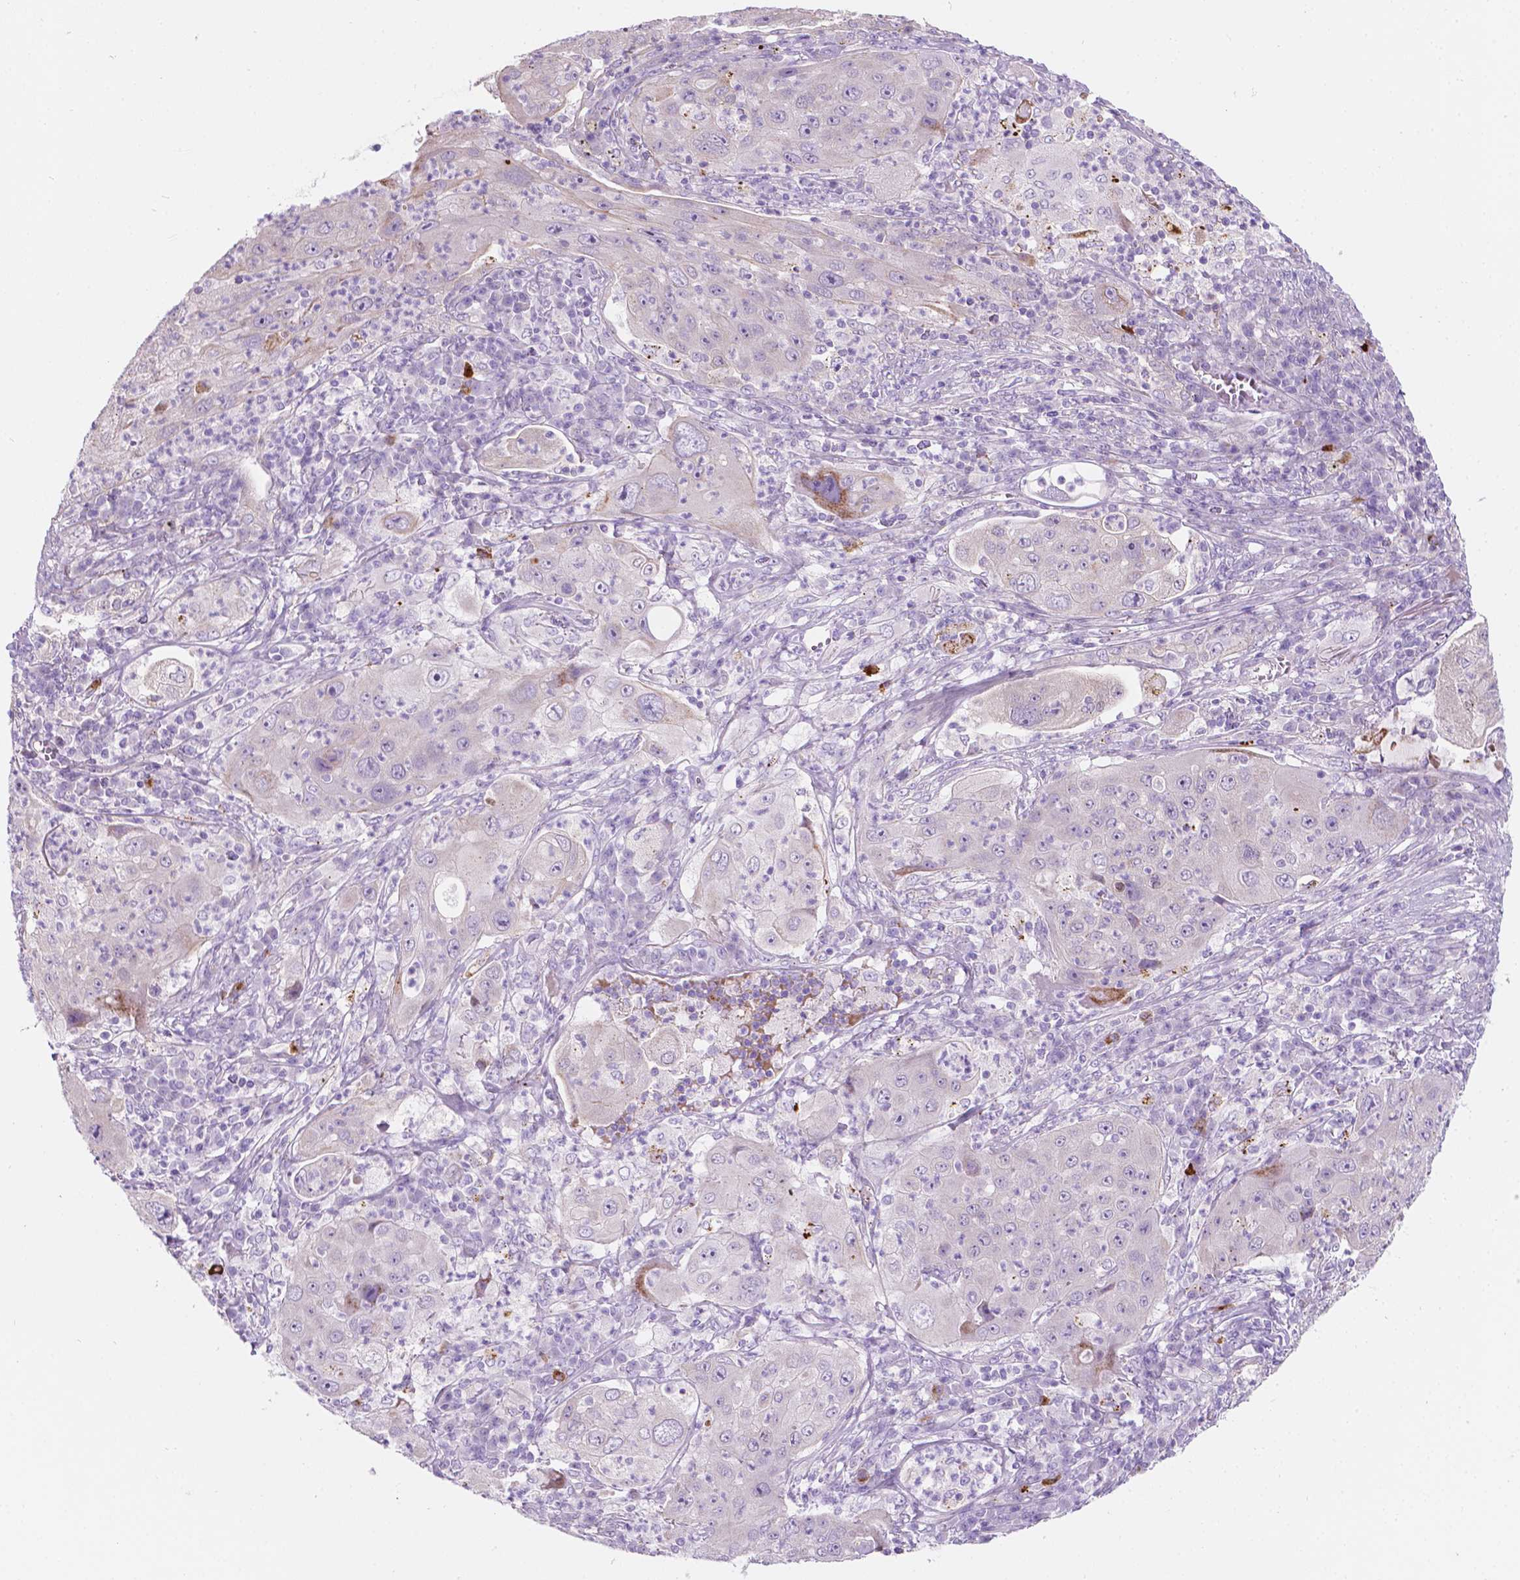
{"staining": {"intensity": "negative", "quantity": "none", "location": "none"}, "tissue": "lung cancer", "cell_type": "Tumor cells", "image_type": "cancer", "snomed": [{"axis": "morphology", "description": "Squamous cell carcinoma, NOS"}, {"axis": "topography", "description": "Lung"}], "caption": "Tumor cells show no significant protein positivity in lung squamous cell carcinoma. Brightfield microscopy of immunohistochemistry (IHC) stained with DAB (3,3'-diaminobenzidine) (brown) and hematoxylin (blue), captured at high magnification.", "gene": "NOS1AP", "patient": {"sex": "female", "age": 59}}